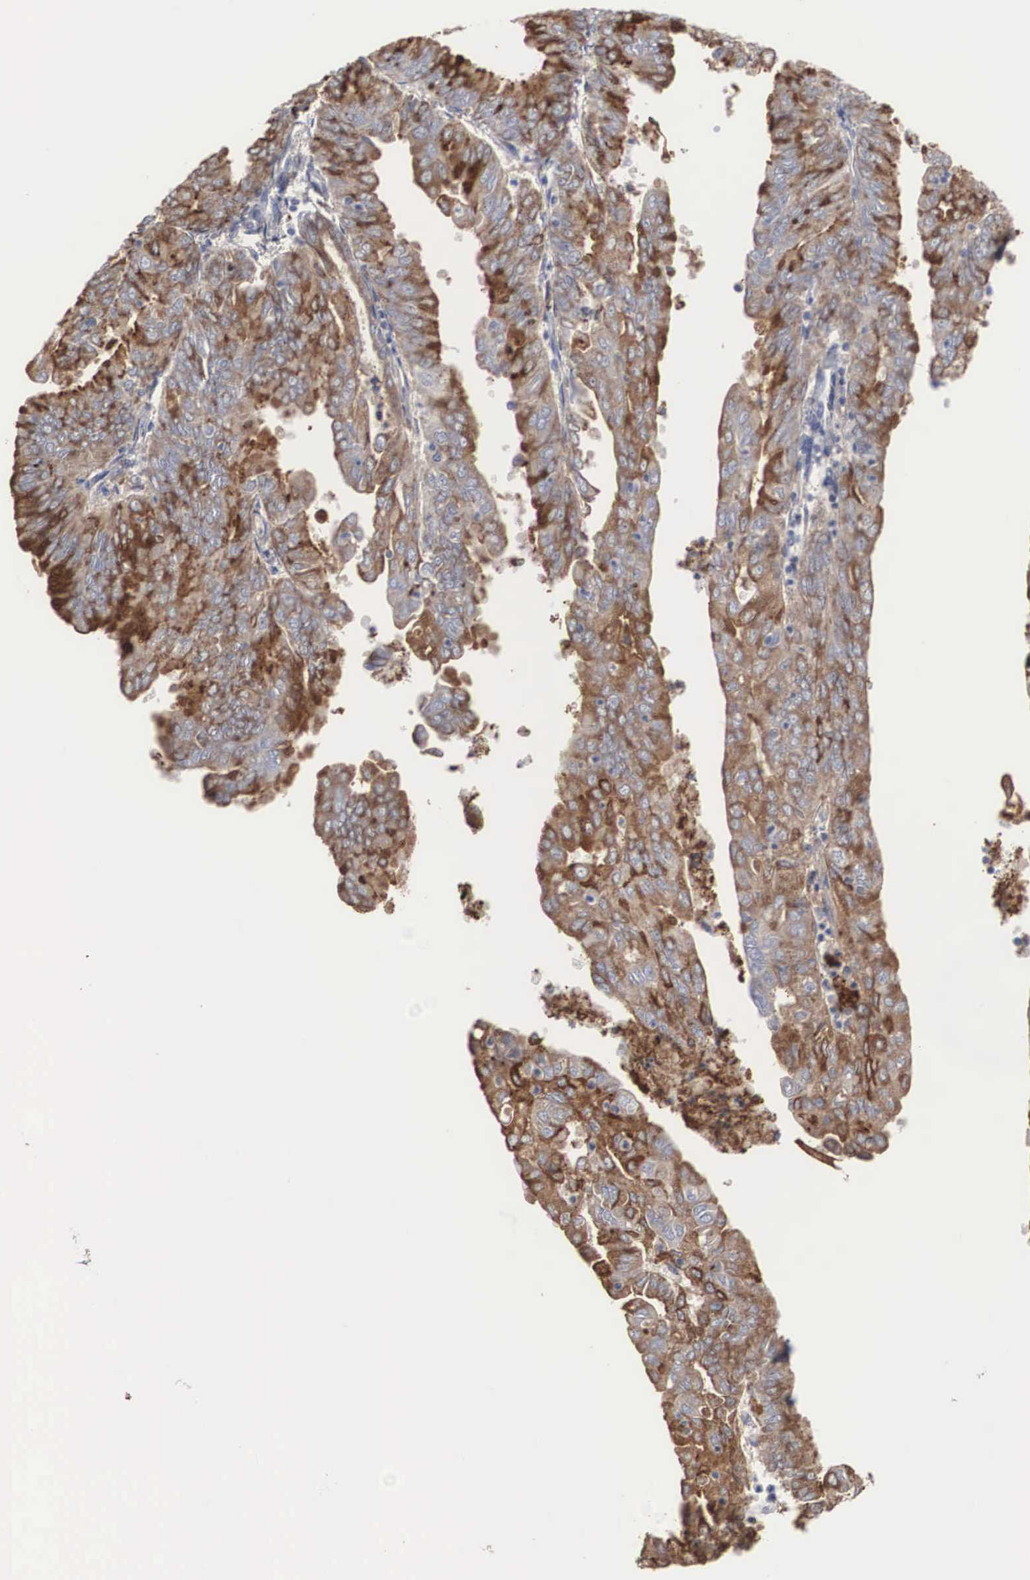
{"staining": {"intensity": "moderate", "quantity": ">75%", "location": "cytoplasmic/membranous"}, "tissue": "endometrial cancer", "cell_type": "Tumor cells", "image_type": "cancer", "snomed": [{"axis": "morphology", "description": "Adenocarcinoma, NOS"}, {"axis": "topography", "description": "Endometrium"}], "caption": "Immunohistochemical staining of human endometrial cancer demonstrates moderate cytoplasmic/membranous protein staining in about >75% of tumor cells.", "gene": "LGALS3BP", "patient": {"sex": "female", "age": 79}}